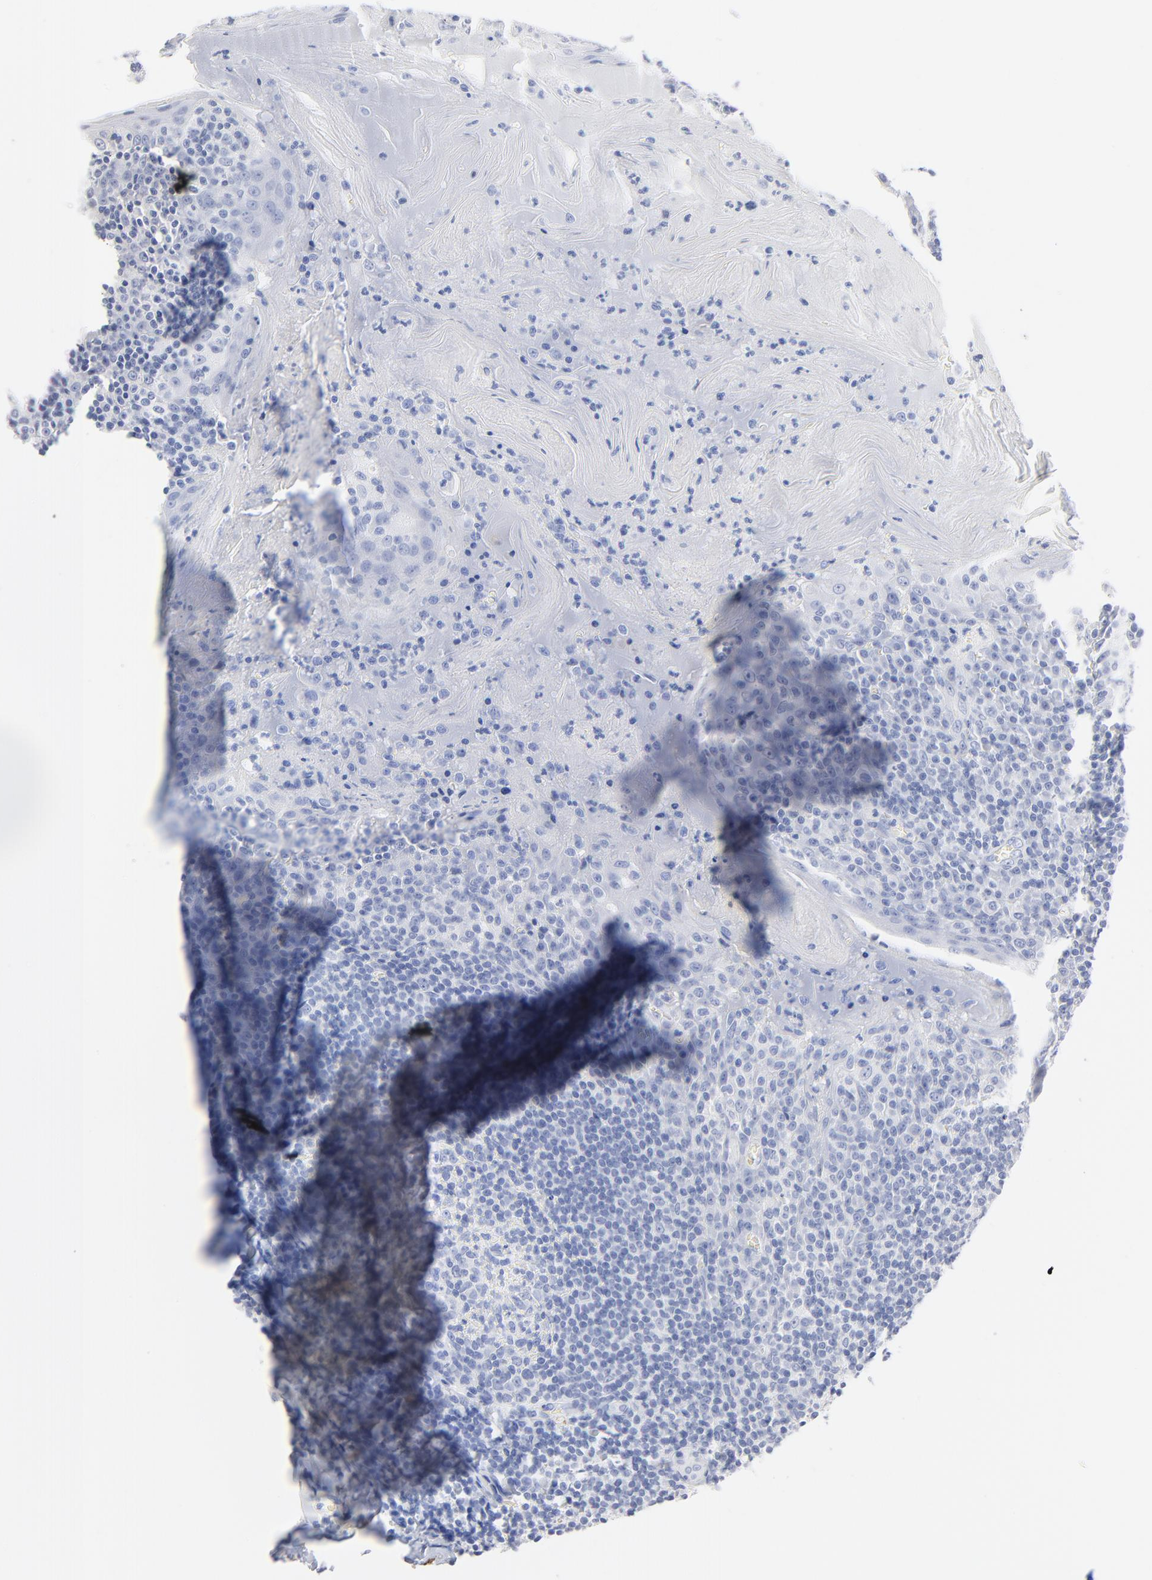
{"staining": {"intensity": "negative", "quantity": "none", "location": "none"}, "tissue": "tonsil", "cell_type": "Germinal center cells", "image_type": "normal", "snomed": [{"axis": "morphology", "description": "Normal tissue, NOS"}, {"axis": "topography", "description": "Tonsil"}], "caption": "A high-resolution photomicrograph shows IHC staining of unremarkable tonsil, which reveals no significant expression in germinal center cells.", "gene": "AGTR1", "patient": {"sex": "male", "age": 31}}